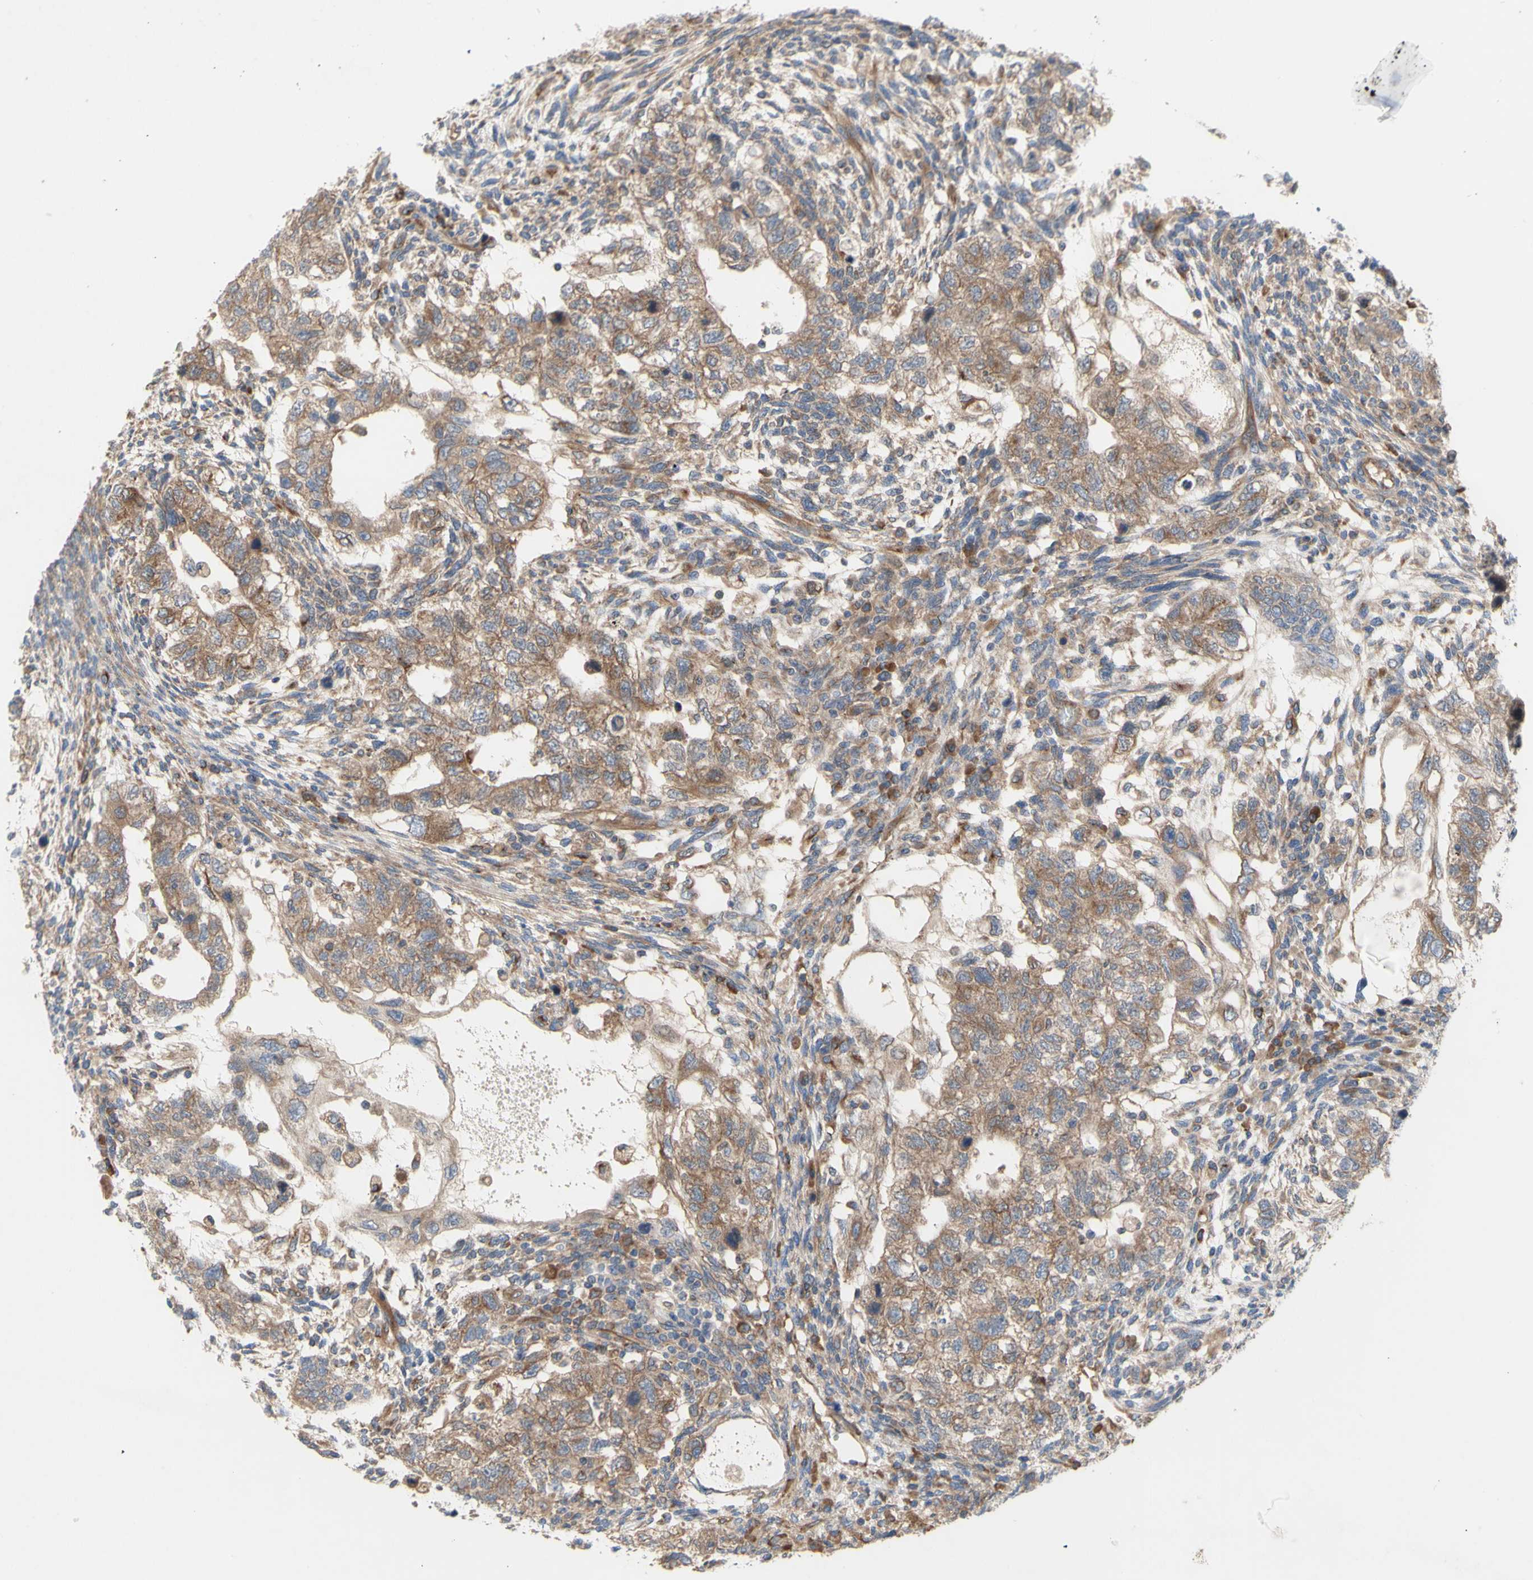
{"staining": {"intensity": "strong", "quantity": "25%-75%", "location": "cytoplasmic/membranous"}, "tissue": "testis cancer", "cell_type": "Tumor cells", "image_type": "cancer", "snomed": [{"axis": "morphology", "description": "Normal tissue, NOS"}, {"axis": "morphology", "description": "Carcinoma, Embryonal, NOS"}, {"axis": "topography", "description": "Testis"}], "caption": "Protein analysis of testis cancer (embryonal carcinoma) tissue shows strong cytoplasmic/membranous staining in about 25%-75% of tumor cells.", "gene": "KLC1", "patient": {"sex": "male", "age": 36}}